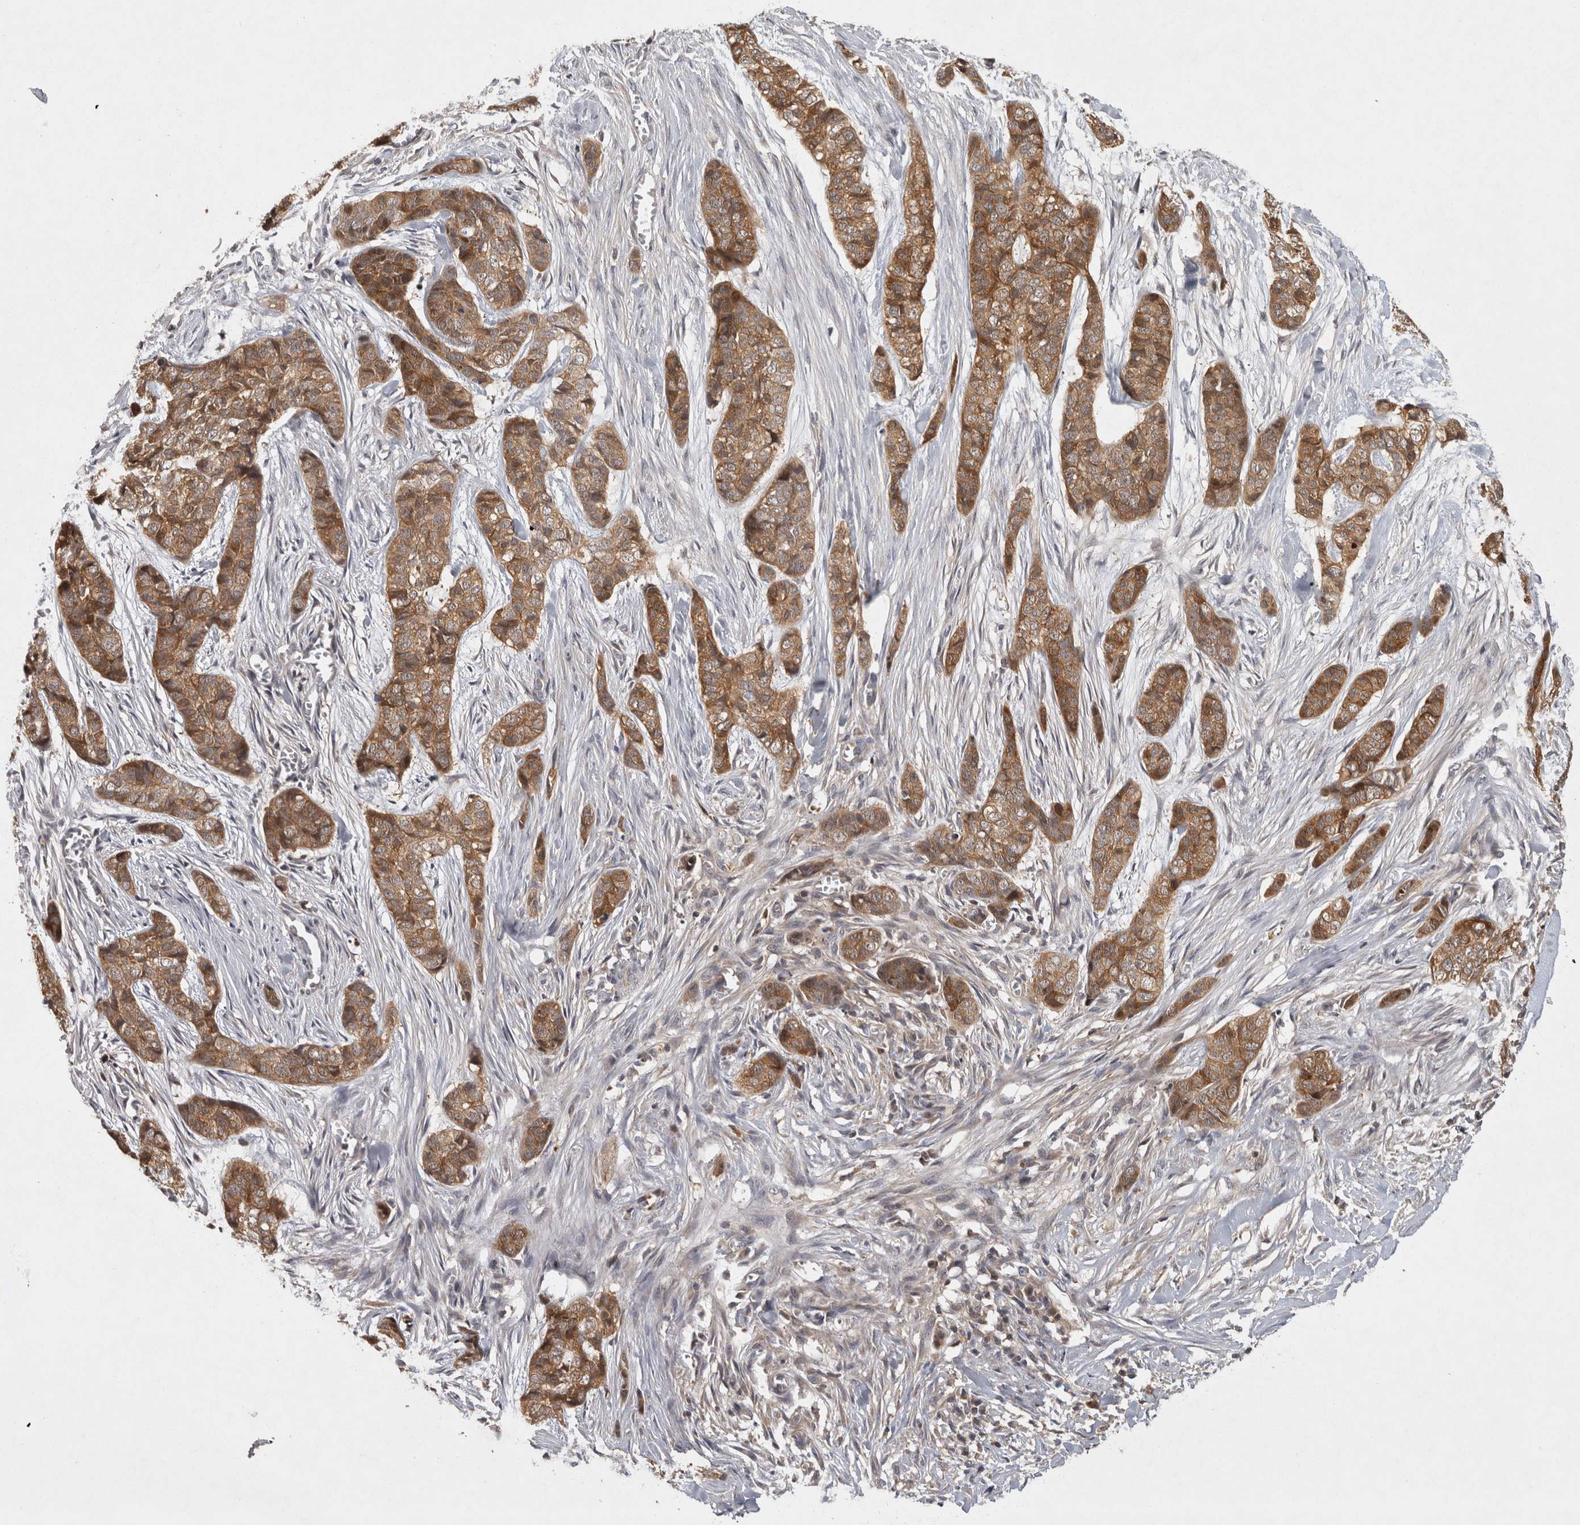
{"staining": {"intensity": "moderate", "quantity": ">75%", "location": "cytoplasmic/membranous"}, "tissue": "skin cancer", "cell_type": "Tumor cells", "image_type": "cancer", "snomed": [{"axis": "morphology", "description": "Basal cell carcinoma"}, {"axis": "topography", "description": "Skin"}], "caption": "IHC staining of basal cell carcinoma (skin), which demonstrates medium levels of moderate cytoplasmic/membranous positivity in approximately >75% of tumor cells indicating moderate cytoplasmic/membranous protein expression. The staining was performed using DAB (brown) for protein detection and nuclei were counterstained in hematoxylin (blue).", "gene": "ACAT2", "patient": {"sex": "female", "age": 64}}